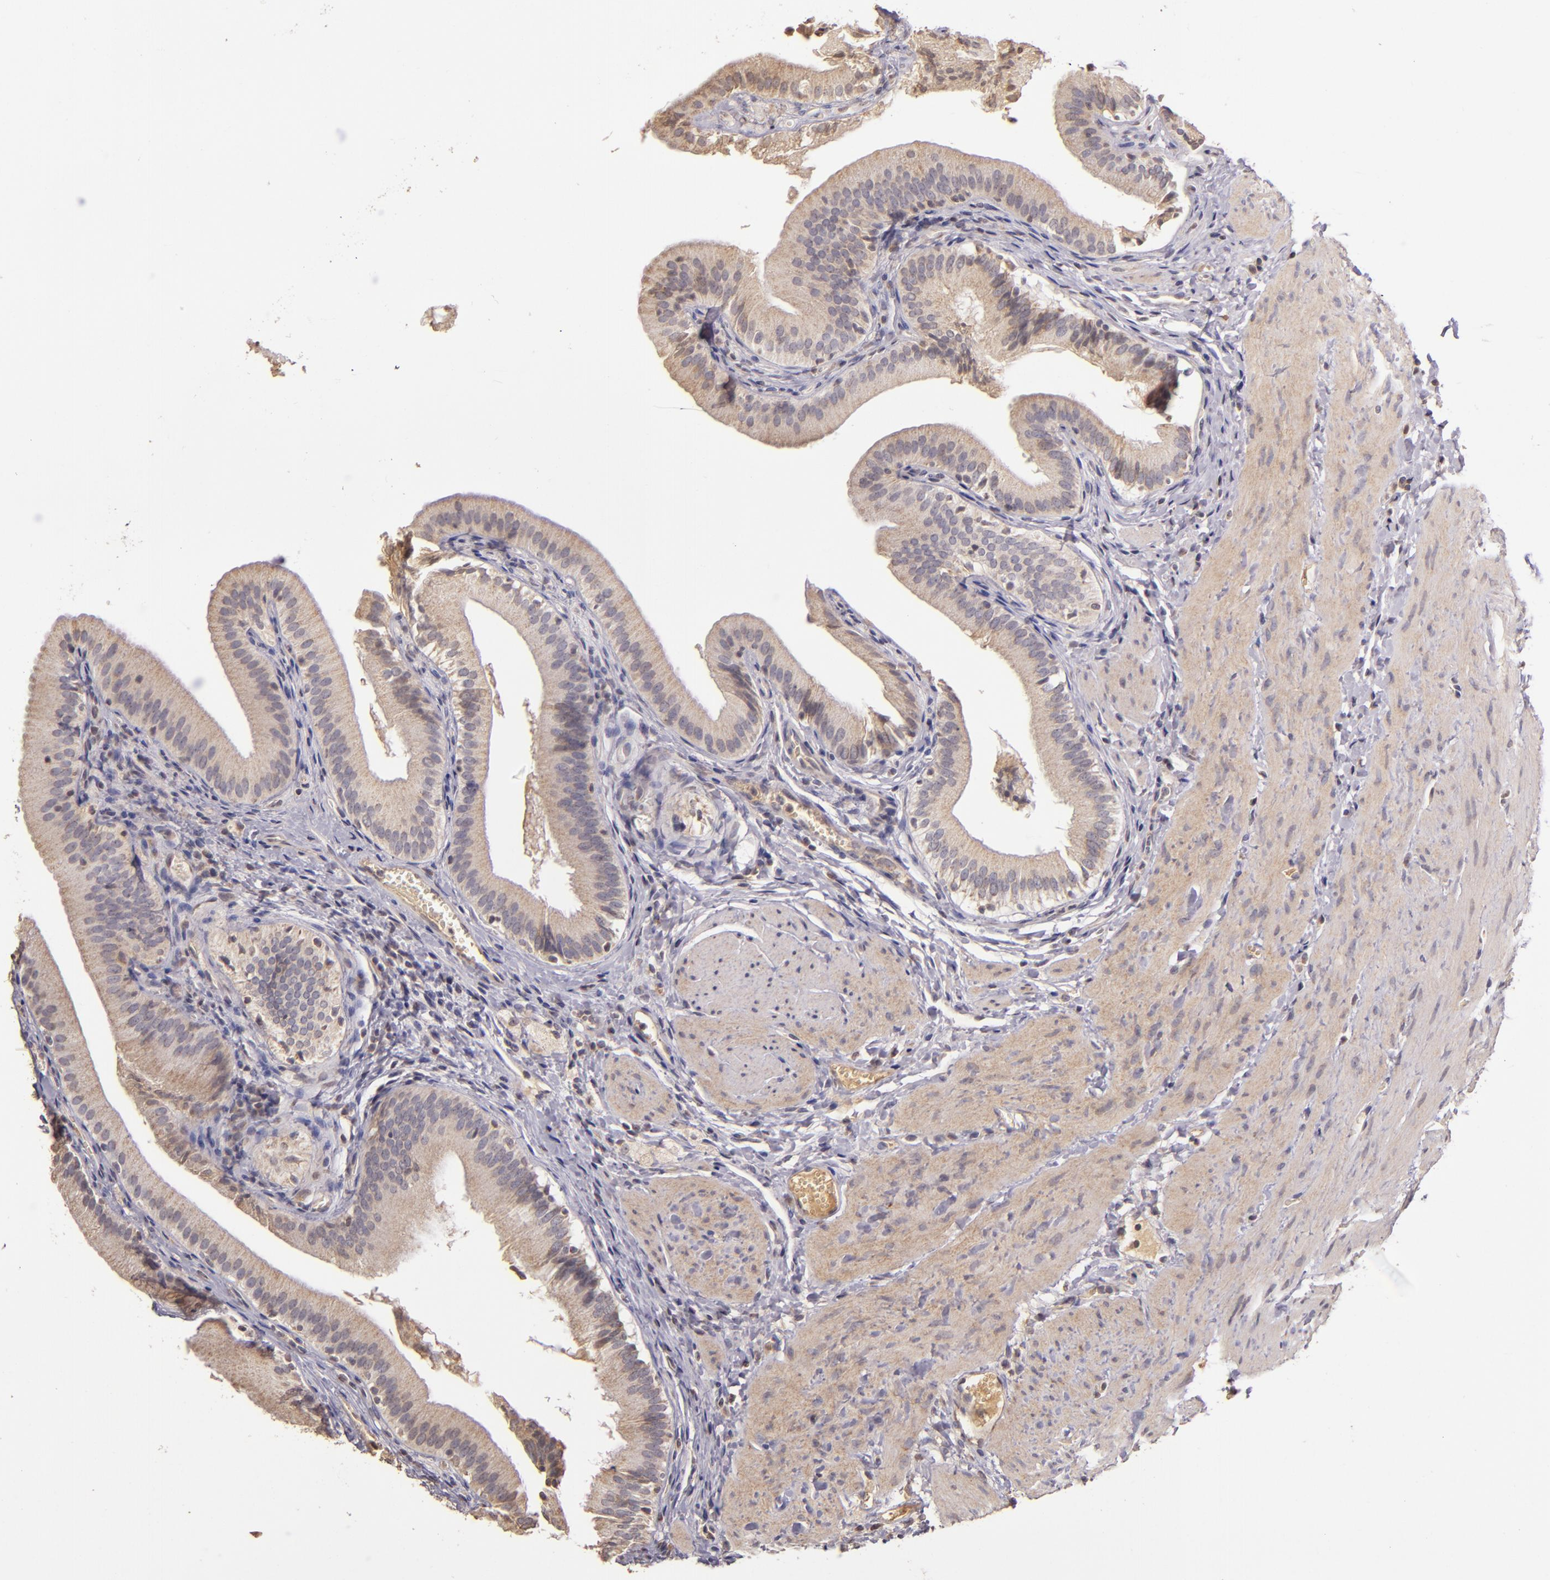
{"staining": {"intensity": "negative", "quantity": "none", "location": "none"}, "tissue": "gallbladder", "cell_type": "Glandular cells", "image_type": "normal", "snomed": [{"axis": "morphology", "description": "Normal tissue, NOS"}, {"axis": "topography", "description": "Gallbladder"}], "caption": "There is no significant staining in glandular cells of gallbladder. (Brightfield microscopy of DAB (3,3'-diaminobenzidine) immunohistochemistry (IHC) at high magnification).", "gene": "ABL1", "patient": {"sex": "female", "age": 24}}